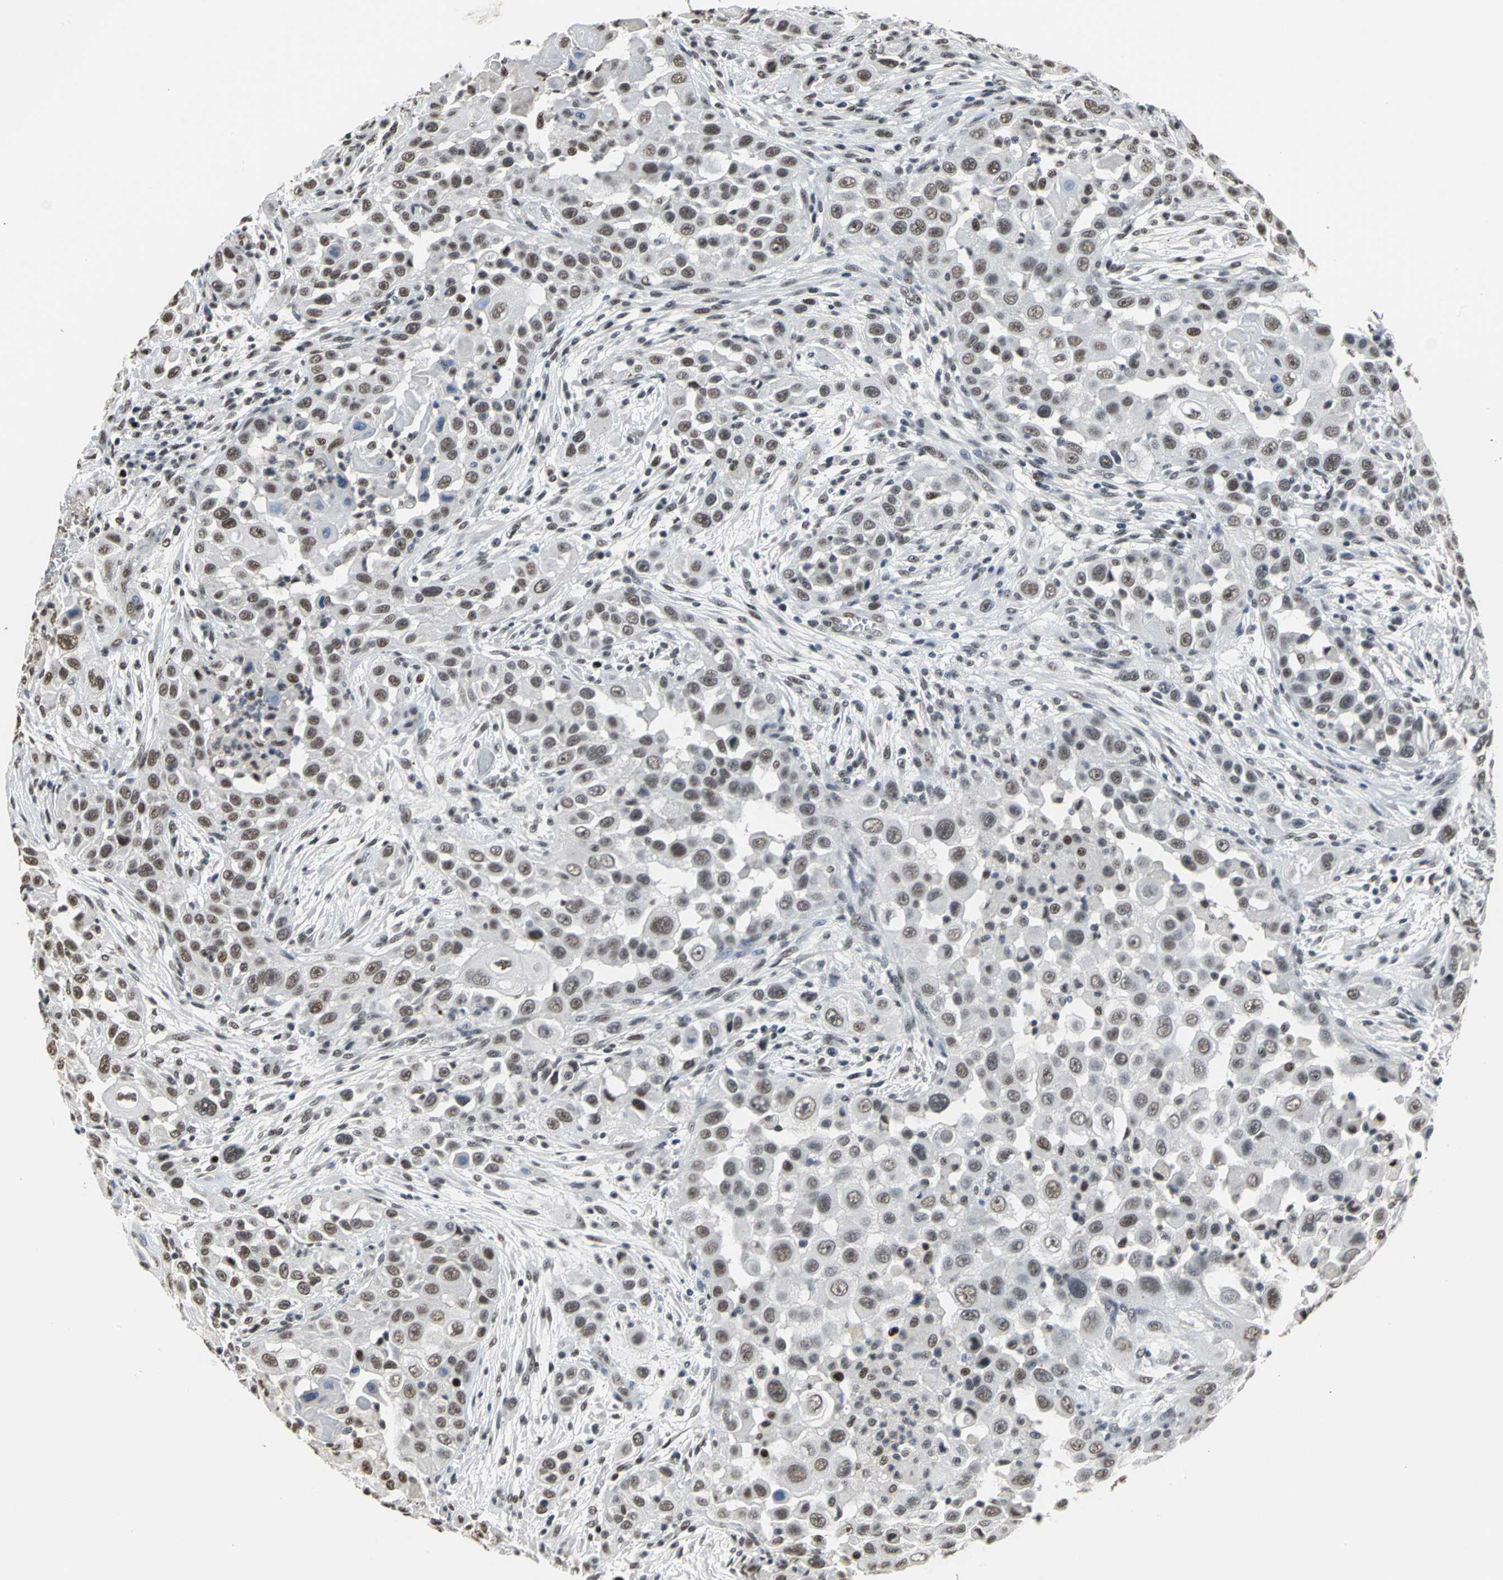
{"staining": {"intensity": "moderate", "quantity": ">75%", "location": "nuclear"}, "tissue": "head and neck cancer", "cell_type": "Tumor cells", "image_type": "cancer", "snomed": [{"axis": "morphology", "description": "Carcinoma, NOS"}, {"axis": "topography", "description": "Head-Neck"}], "caption": "Immunohistochemistry micrograph of neoplastic tissue: human head and neck carcinoma stained using immunohistochemistry displays medium levels of moderate protein expression localized specifically in the nuclear of tumor cells, appearing as a nuclear brown color.", "gene": "CCDC88C", "patient": {"sex": "male", "age": 87}}